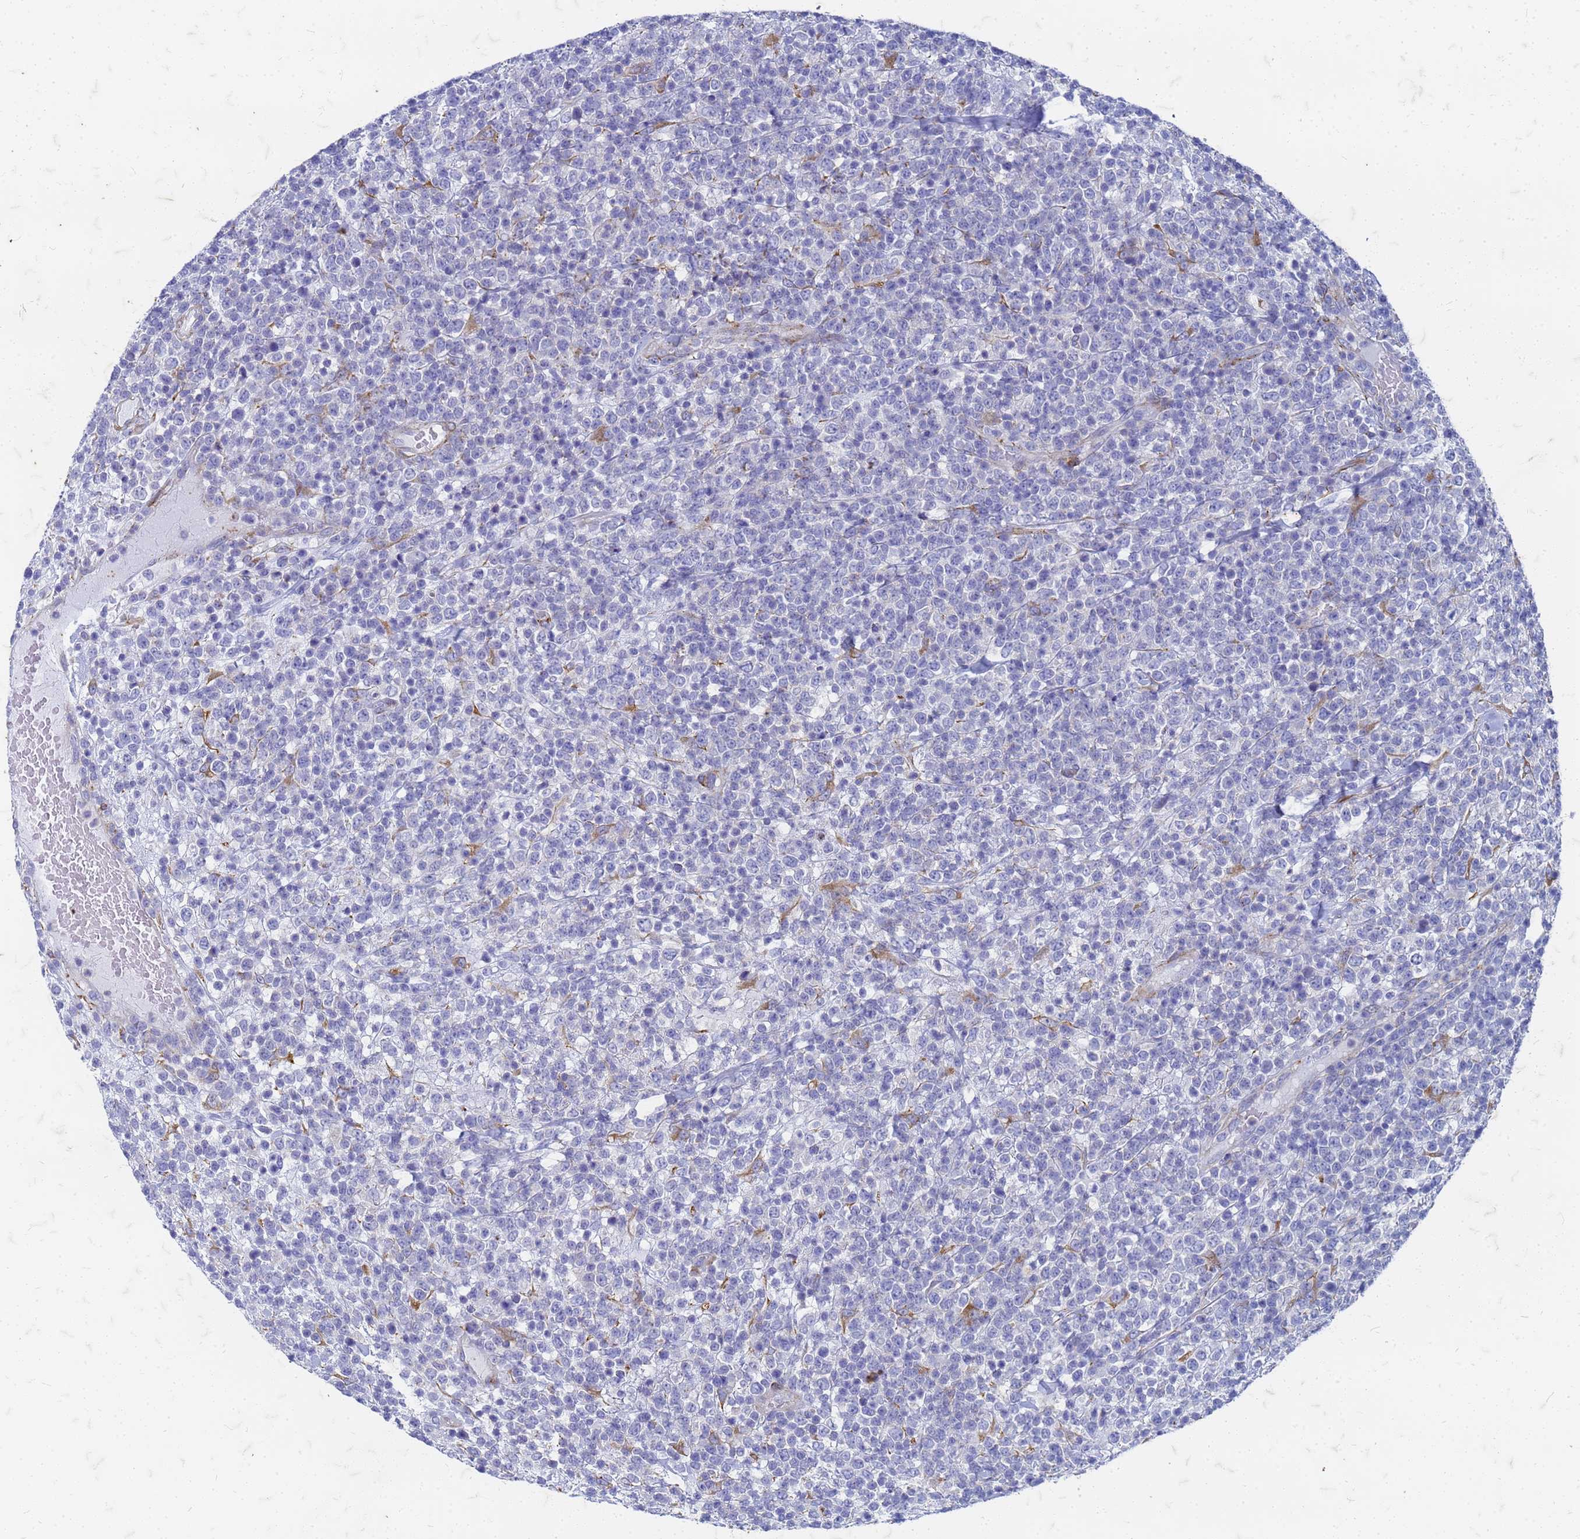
{"staining": {"intensity": "negative", "quantity": "none", "location": "none"}, "tissue": "lymphoma", "cell_type": "Tumor cells", "image_type": "cancer", "snomed": [{"axis": "morphology", "description": "Malignant lymphoma, non-Hodgkin's type, High grade"}, {"axis": "topography", "description": "Colon"}], "caption": "Protein analysis of lymphoma reveals no significant expression in tumor cells.", "gene": "TRIM64B", "patient": {"sex": "female", "age": 53}}